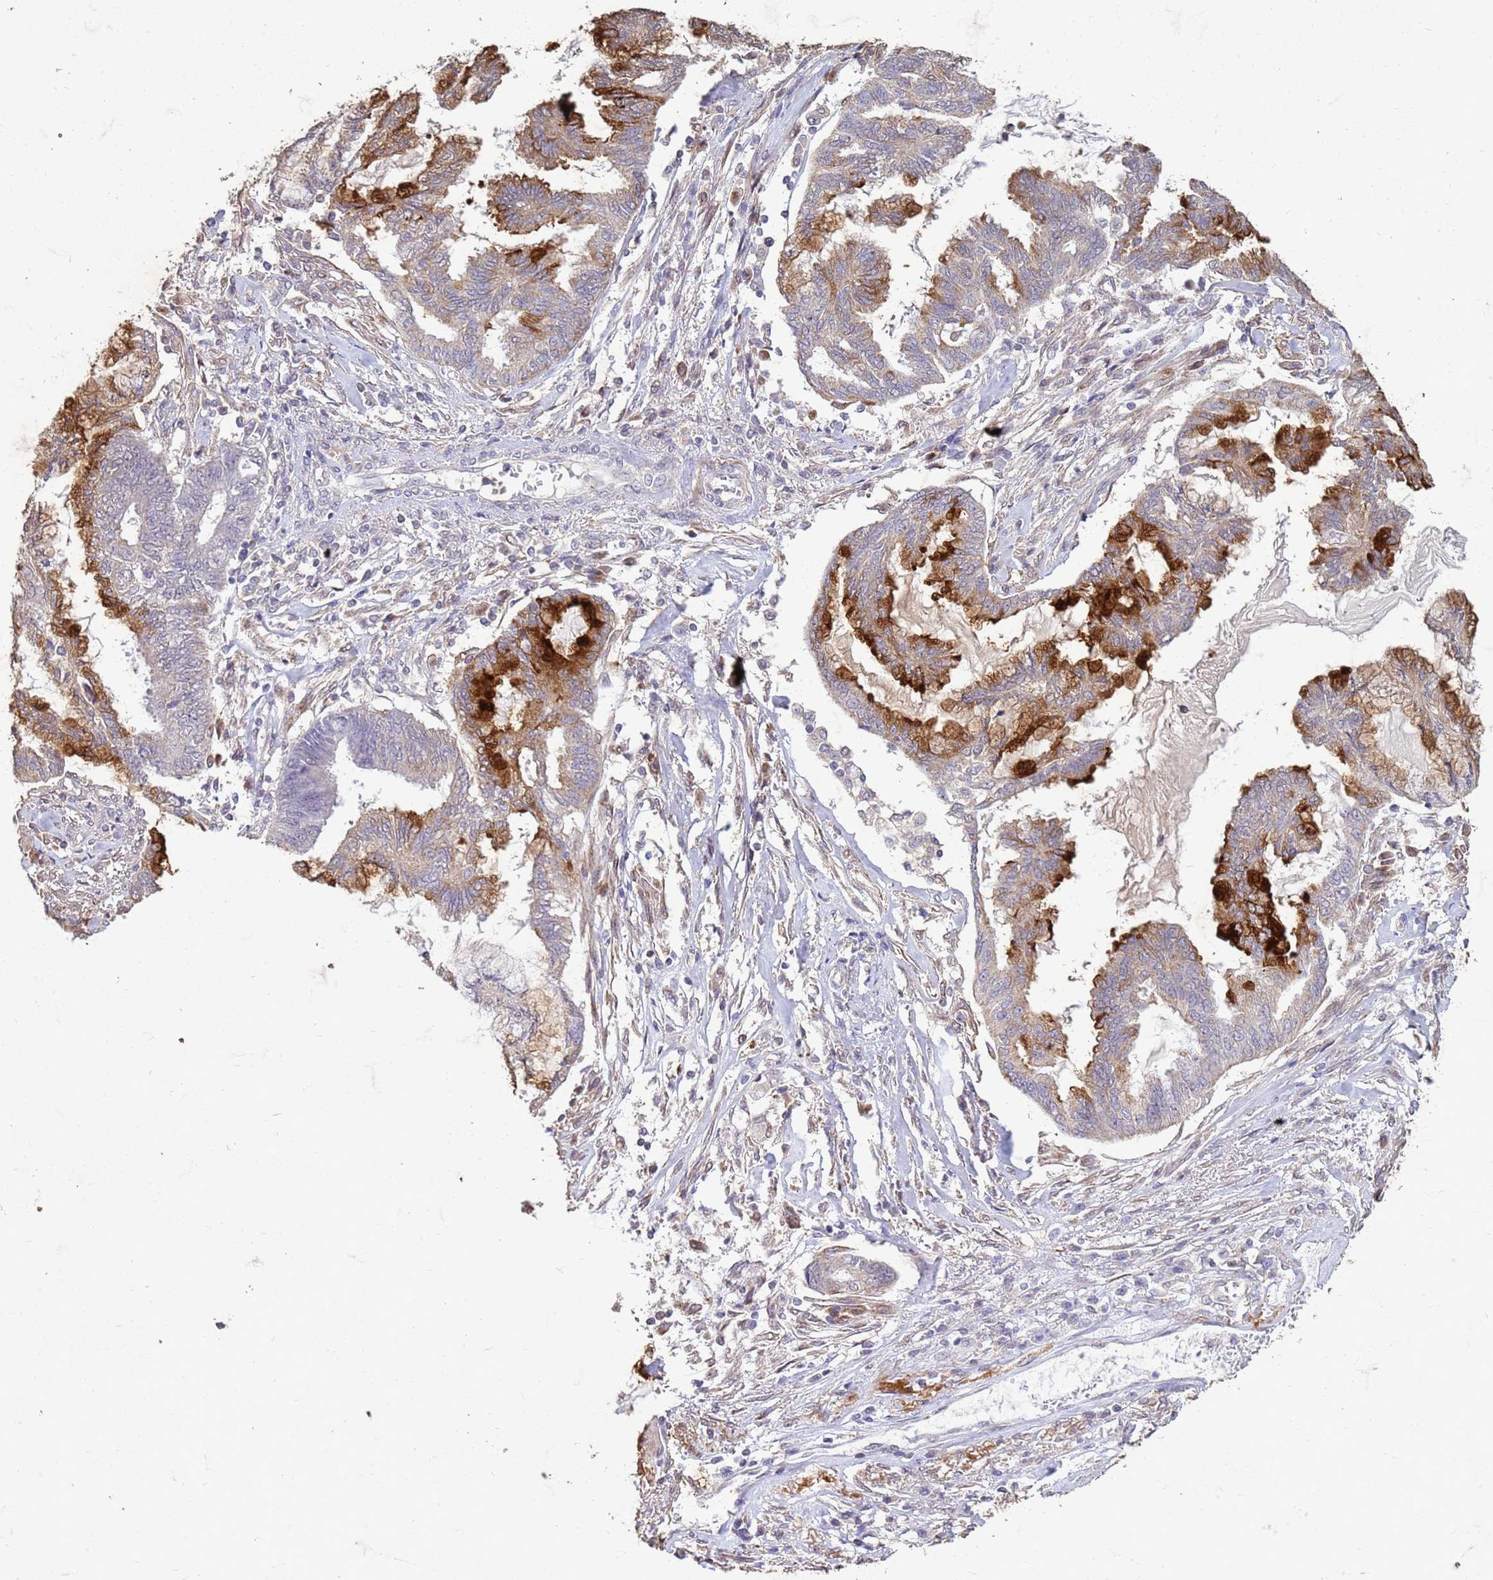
{"staining": {"intensity": "strong", "quantity": "25%-75%", "location": "cytoplasmic/membranous"}, "tissue": "endometrial cancer", "cell_type": "Tumor cells", "image_type": "cancer", "snomed": [{"axis": "morphology", "description": "Adenocarcinoma, NOS"}, {"axis": "topography", "description": "Endometrium"}], "caption": "Tumor cells show high levels of strong cytoplasmic/membranous positivity in approximately 25%-75% of cells in human adenocarcinoma (endometrial). (DAB IHC, brown staining for protein, blue staining for nuclei).", "gene": "SLC25A15", "patient": {"sex": "female", "age": 86}}